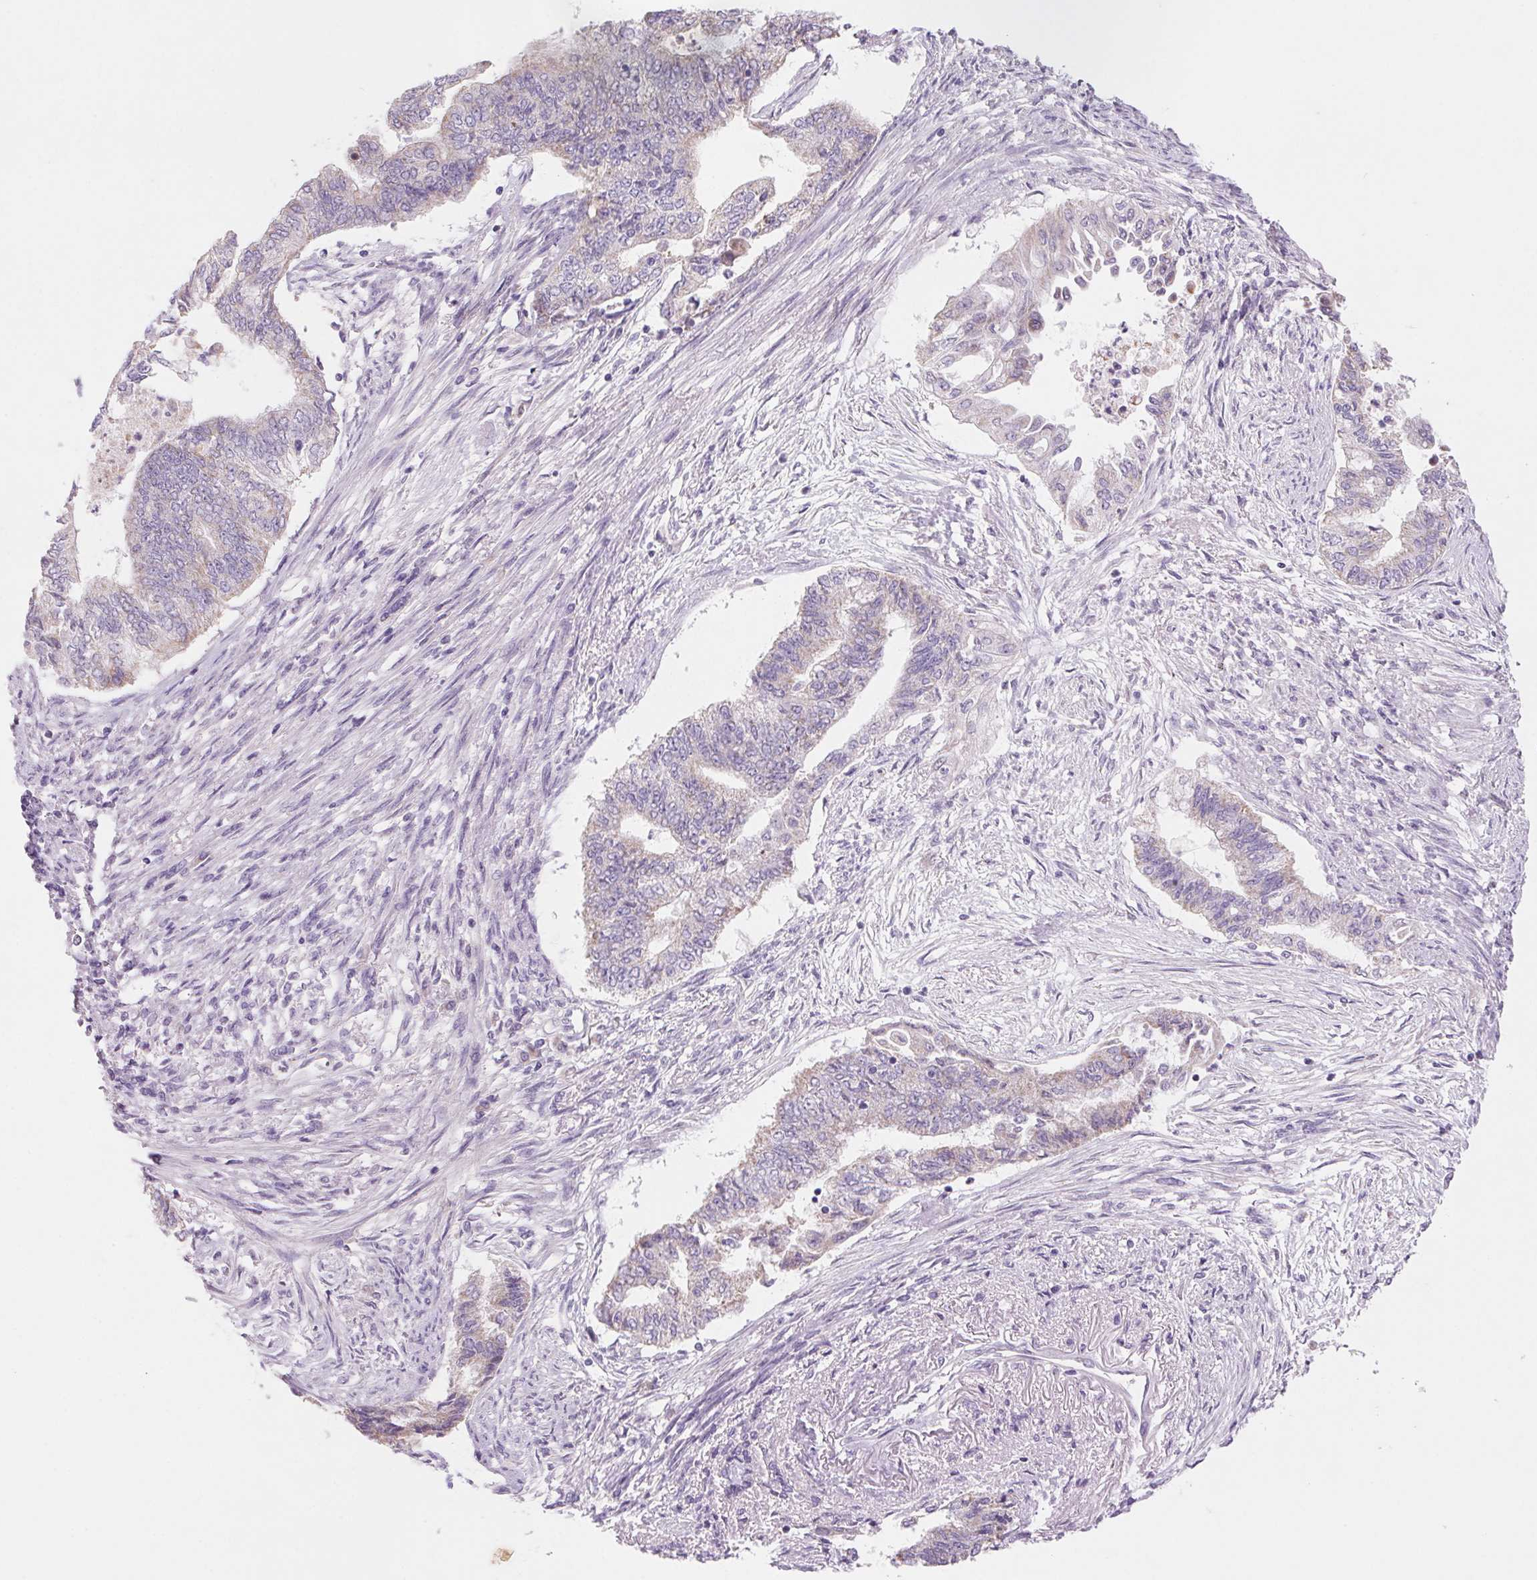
{"staining": {"intensity": "negative", "quantity": "none", "location": "none"}, "tissue": "endometrial cancer", "cell_type": "Tumor cells", "image_type": "cancer", "snomed": [{"axis": "morphology", "description": "Adenocarcinoma, NOS"}, {"axis": "topography", "description": "Endometrium"}], "caption": "High power microscopy photomicrograph of an immunohistochemistry histopathology image of adenocarcinoma (endometrial), revealing no significant staining in tumor cells.", "gene": "DPPA5", "patient": {"sex": "female", "age": 65}}